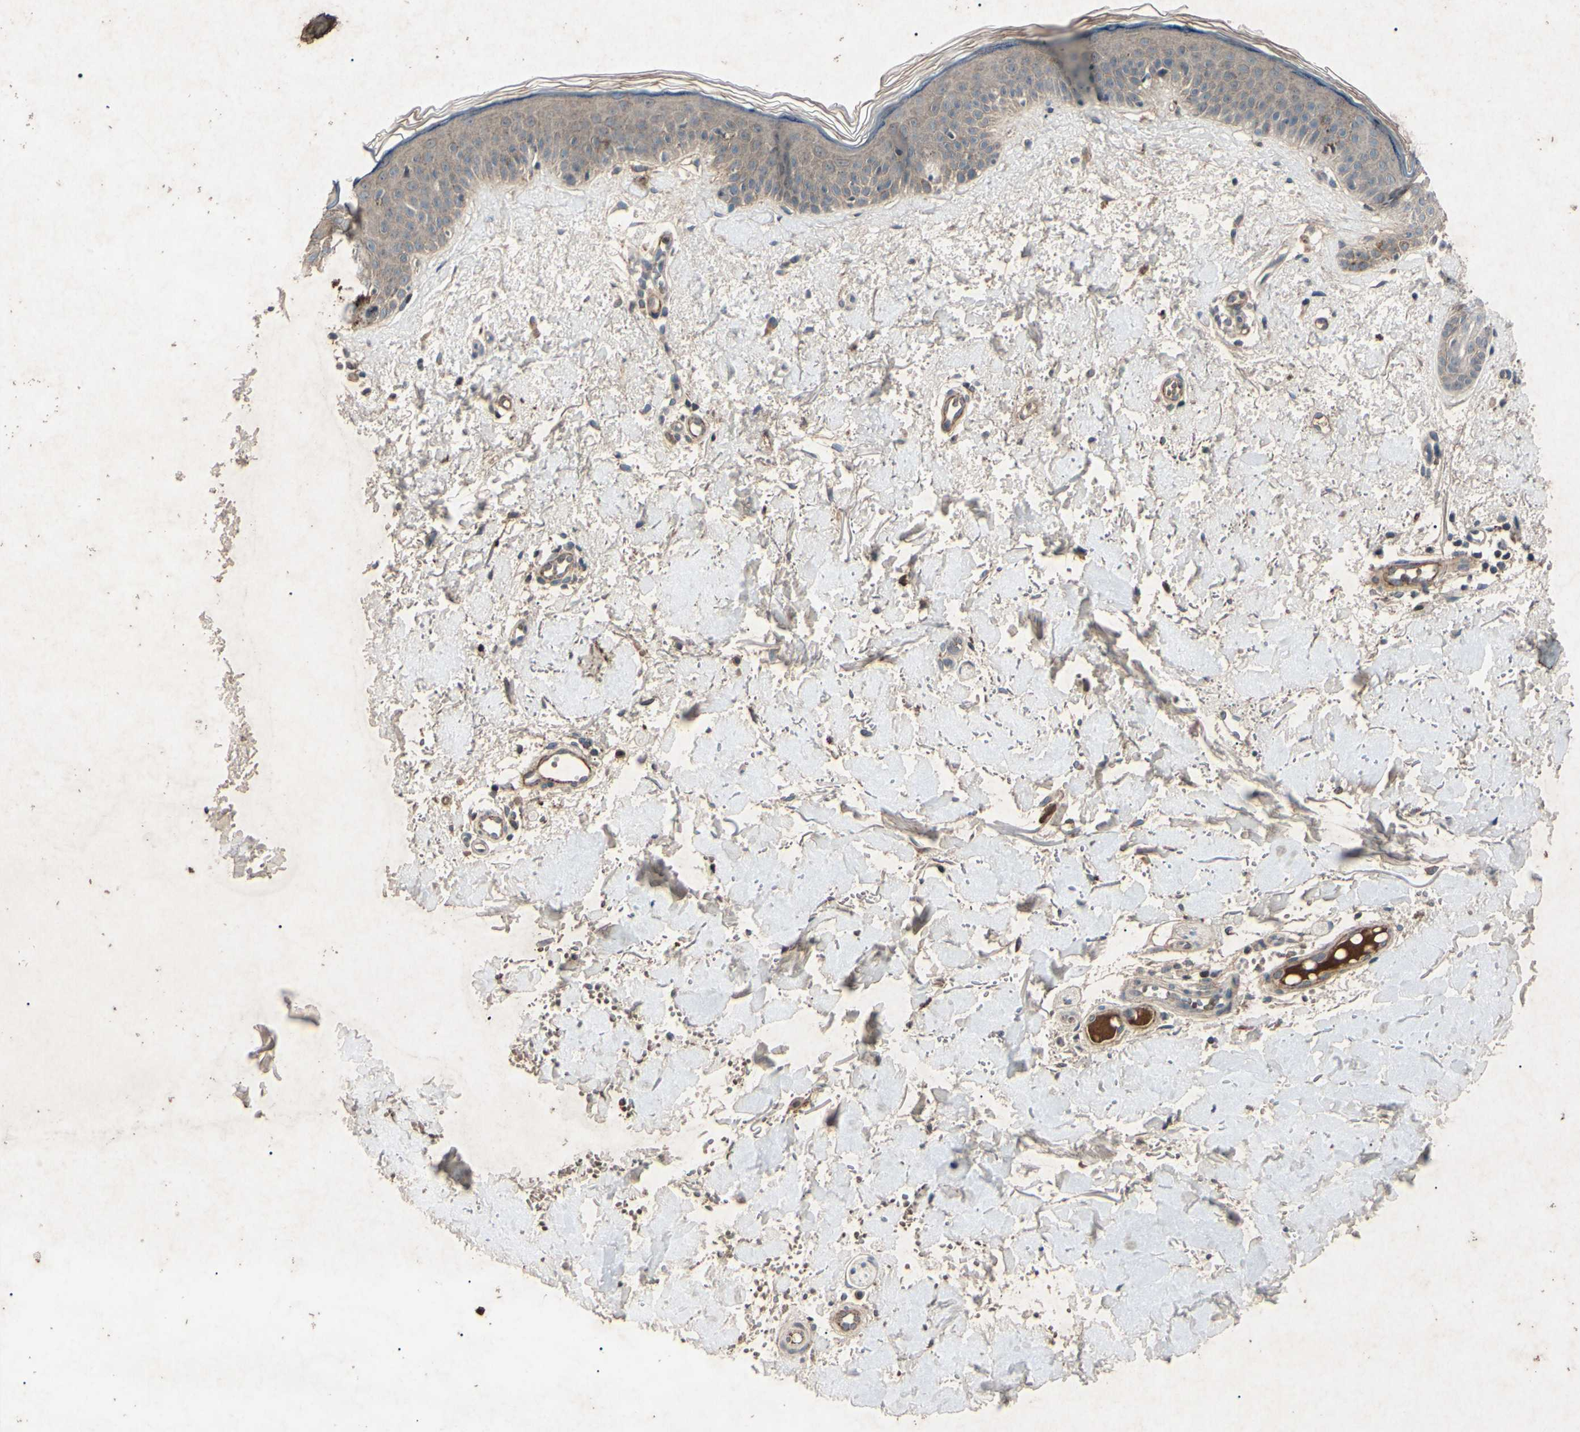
{"staining": {"intensity": "negative", "quantity": "none", "location": "none"}, "tissue": "skin", "cell_type": "Fibroblasts", "image_type": "normal", "snomed": [{"axis": "morphology", "description": "Normal tissue, NOS"}, {"axis": "topography", "description": "Skin"}], "caption": "Skin stained for a protein using immunohistochemistry (IHC) shows no positivity fibroblasts.", "gene": "AEBP1", "patient": {"sex": "female", "age": 56}}